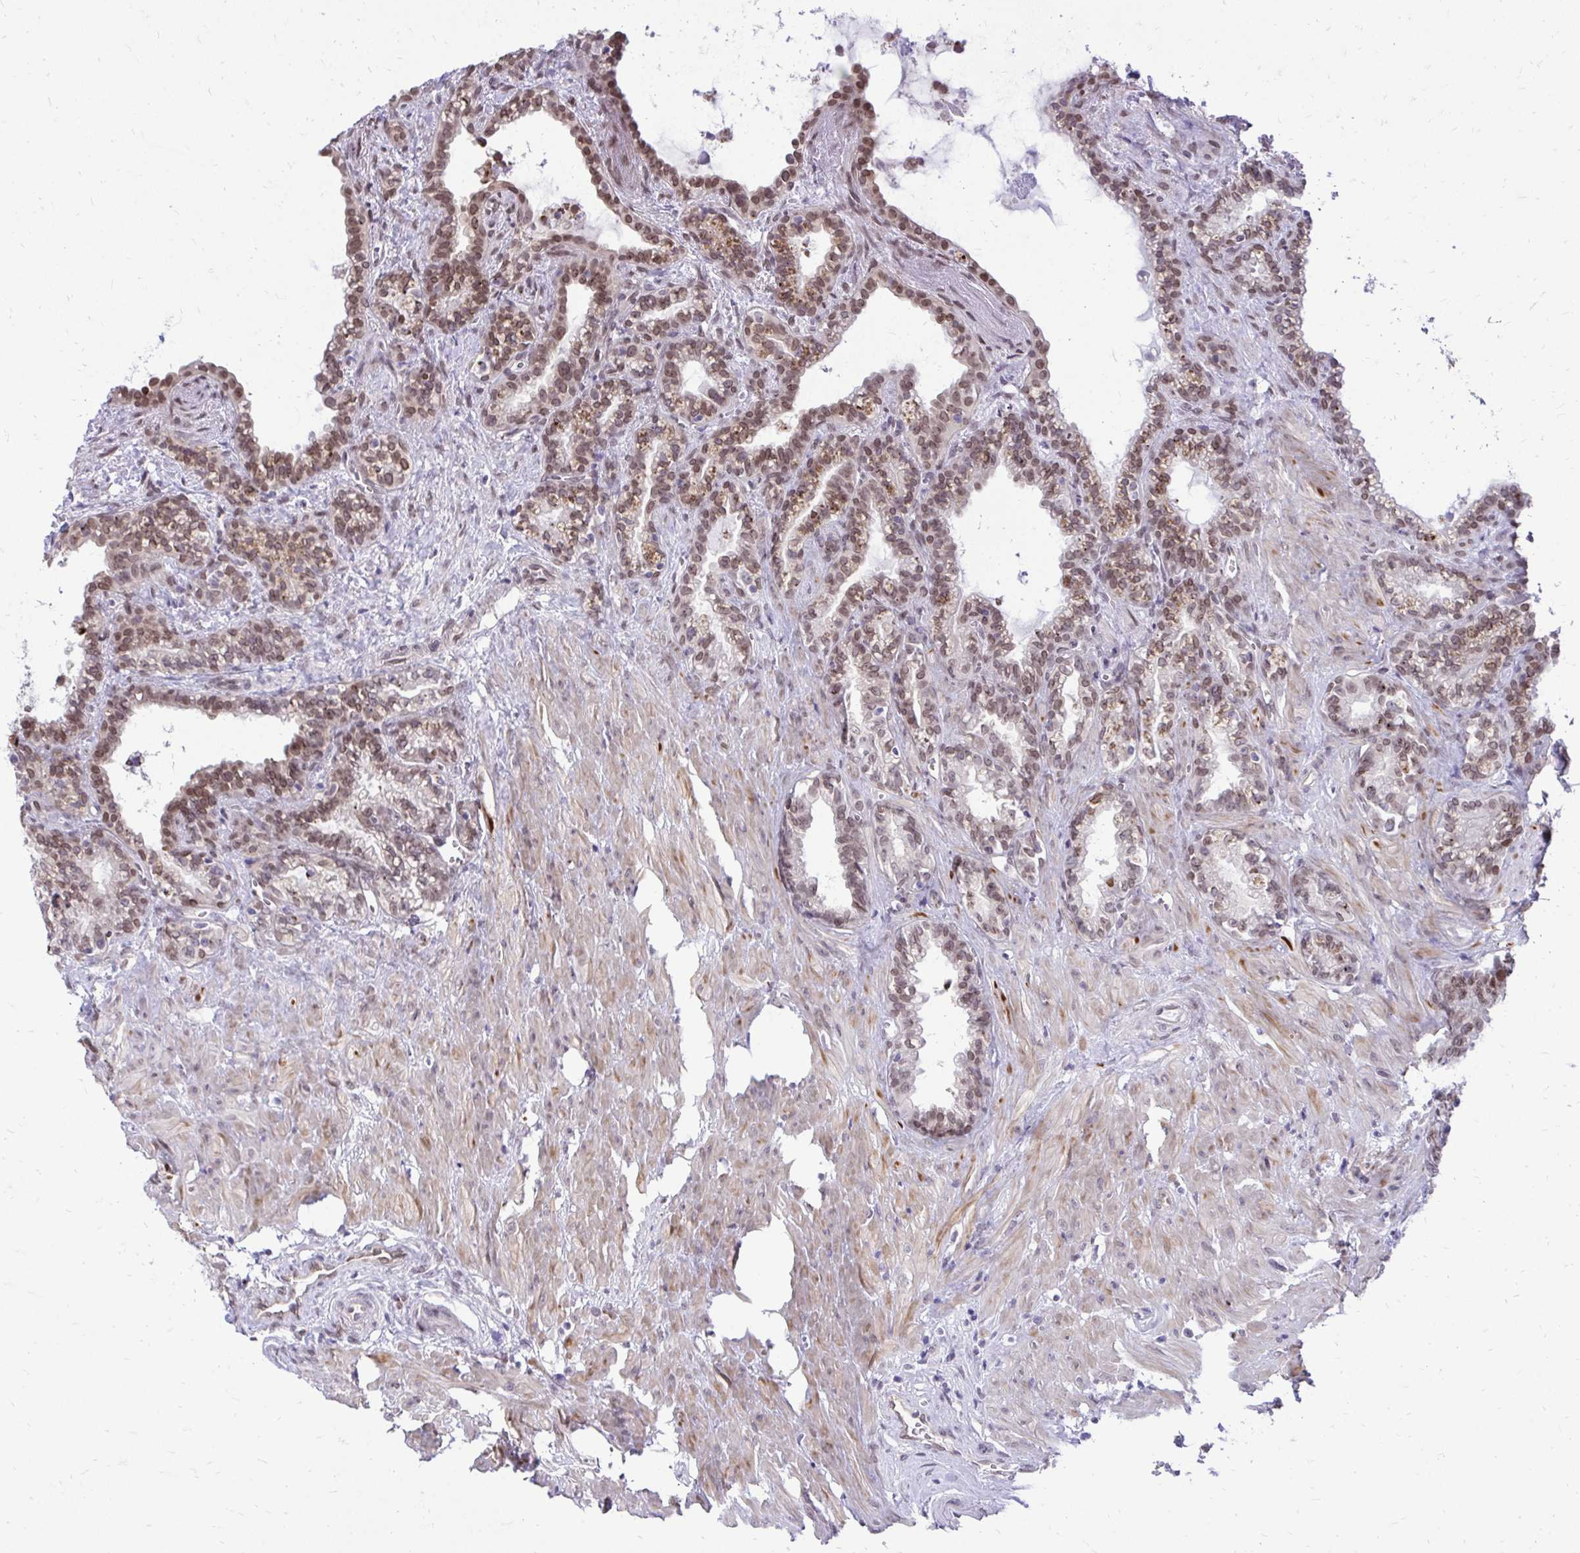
{"staining": {"intensity": "moderate", "quantity": ">75%", "location": "nuclear"}, "tissue": "seminal vesicle", "cell_type": "Glandular cells", "image_type": "normal", "snomed": [{"axis": "morphology", "description": "Normal tissue, NOS"}, {"axis": "topography", "description": "Seminal veicle"}], "caption": "IHC of normal seminal vesicle displays medium levels of moderate nuclear staining in about >75% of glandular cells. Nuclei are stained in blue.", "gene": "BANF1", "patient": {"sex": "male", "age": 76}}